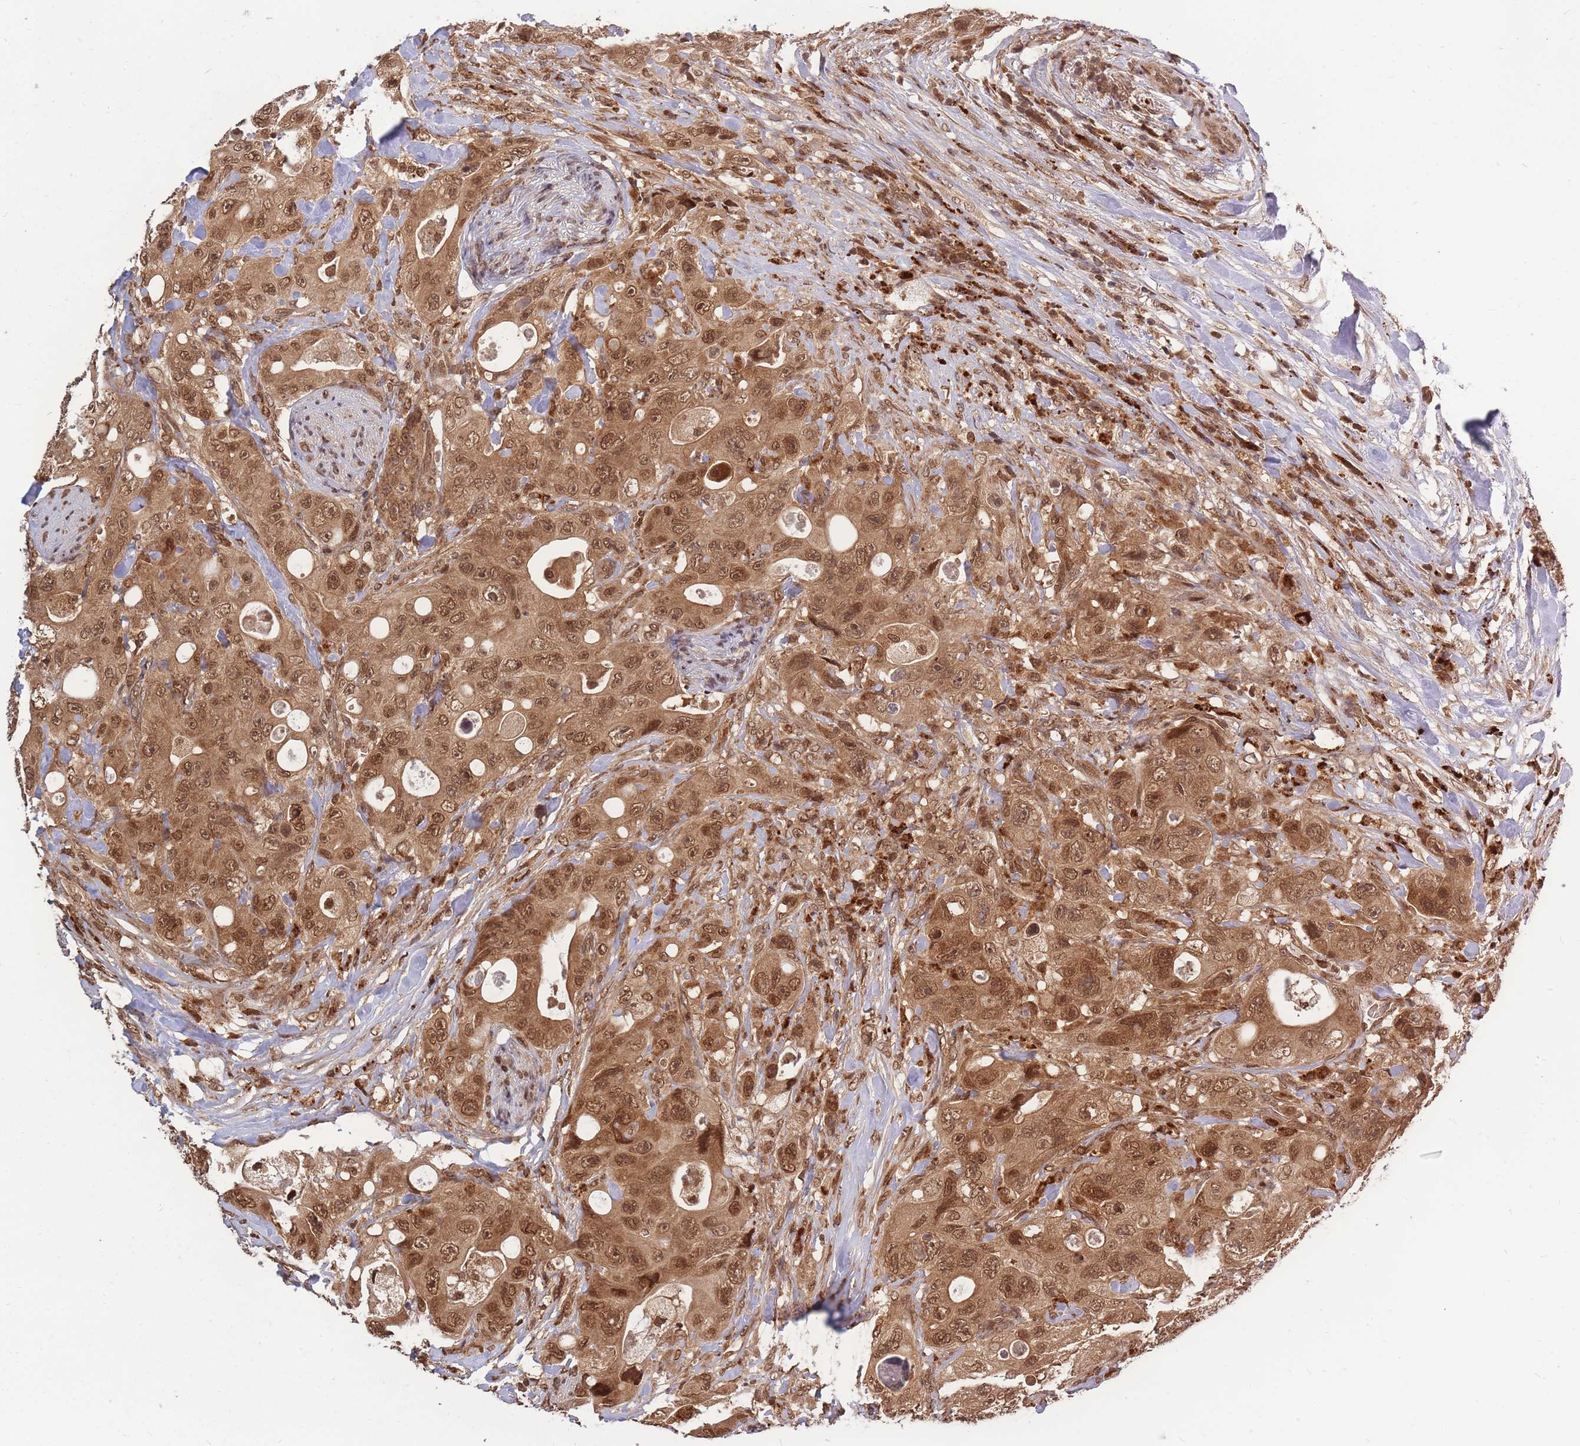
{"staining": {"intensity": "moderate", "quantity": ">75%", "location": "cytoplasmic/membranous,nuclear"}, "tissue": "colorectal cancer", "cell_type": "Tumor cells", "image_type": "cancer", "snomed": [{"axis": "morphology", "description": "Adenocarcinoma, NOS"}, {"axis": "topography", "description": "Colon"}], "caption": "DAB immunohistochemical staining of human colorectal adenocarcinoma shows moderate cytoplasmic/membranous and nuclear protein positivity in about >75% of tumor cells.", "gene": "SRA1", "patient": {"sex": "female", "age": 46}}